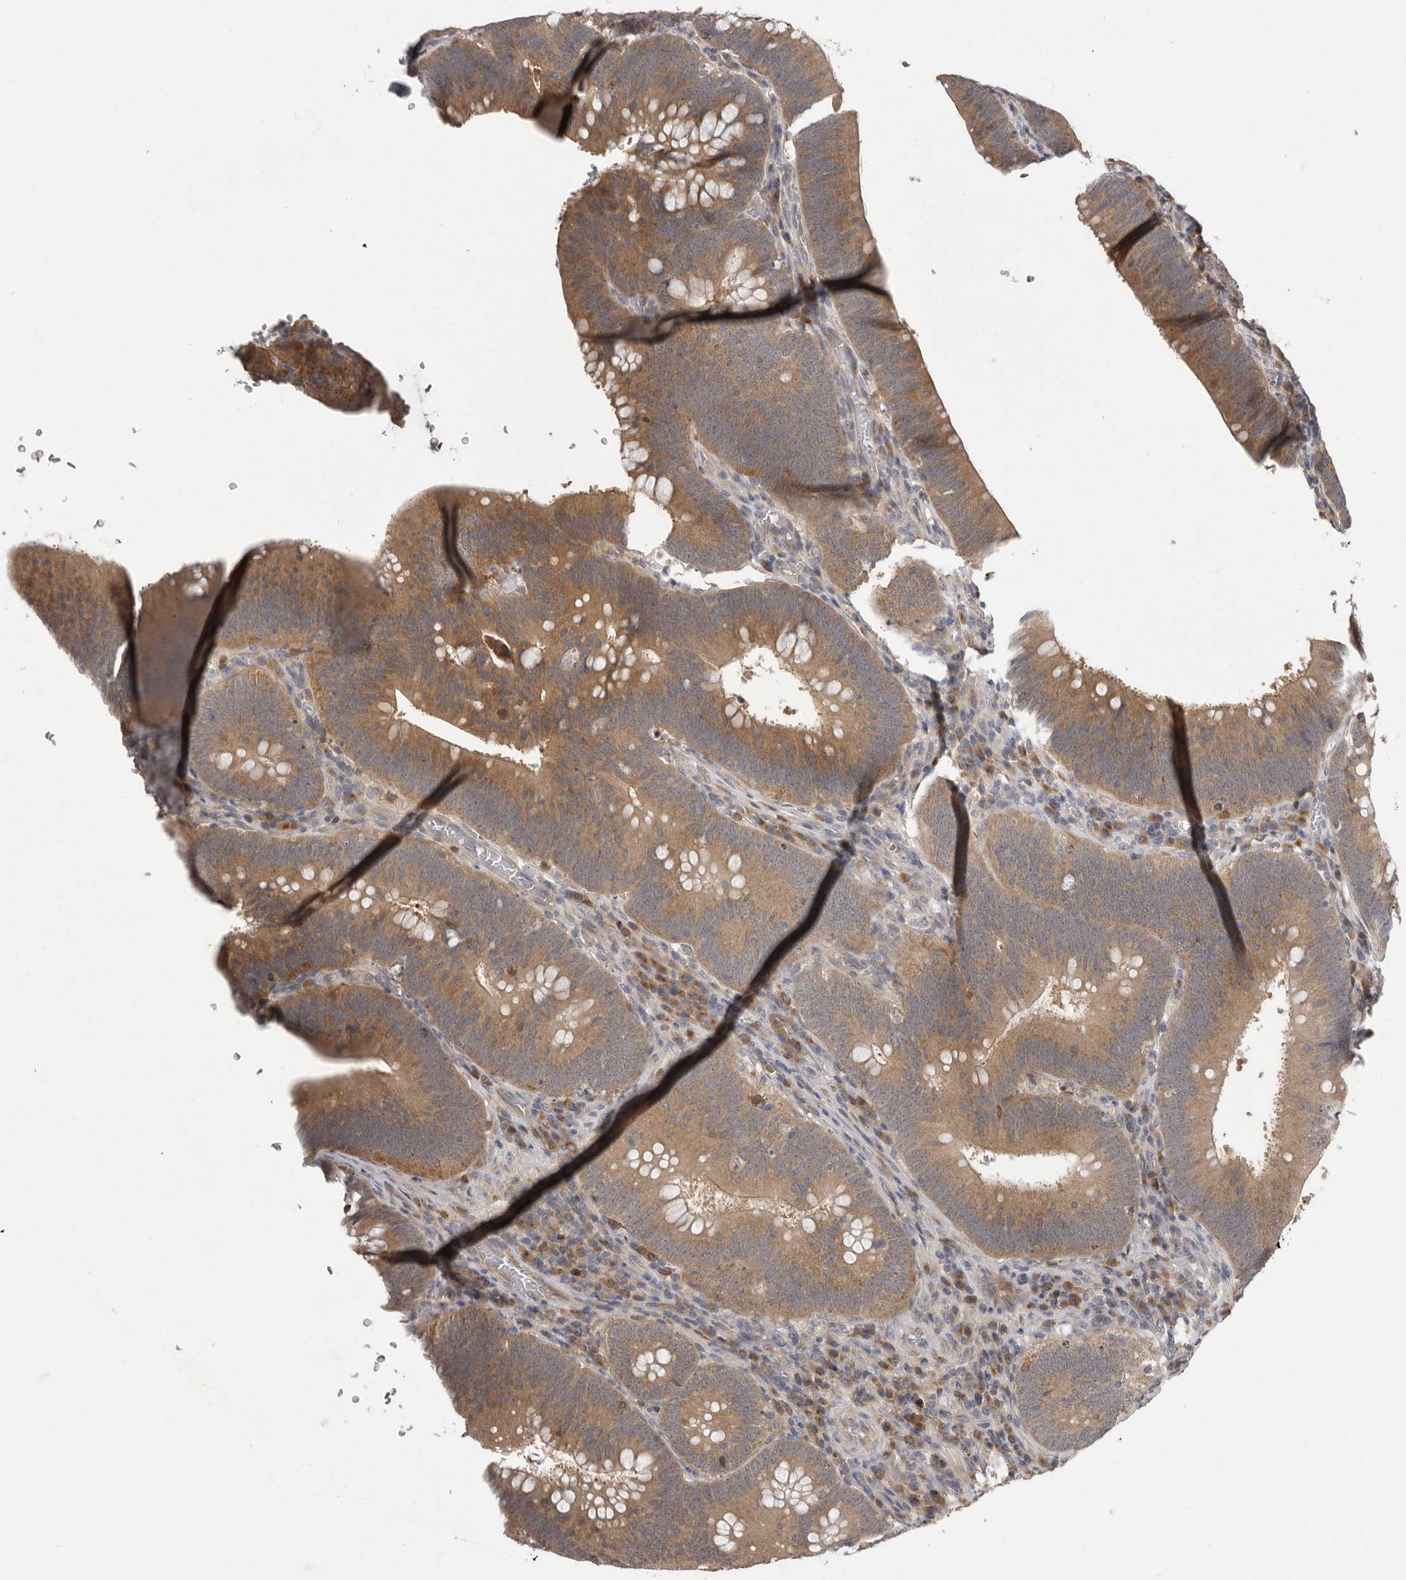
{"staining": {"intensity": "moderate", "quantity": ">75%", "location": "cytoplasmic/membranous"}, "tissue": "colorectal cancer", "cell_type": "Tumor cells", "image_type": "cancer", "snomed": [{"axis": "morphology", "description": "Normal tissue, NOS"}, {"axis": "topography", "description": "Colon"}], "caption": "High-power microscopy captured an immunohistochemistry (IHC) histopathology image of colorectal cancer, revealing moderate cytoplasmic/membranous positivity in about >75% of tumor cells. (DAB IHC with brightfield microscopy, high magnification).", "gene": "RALGPS2", "patient": {"sex": "female", "age": 82}}